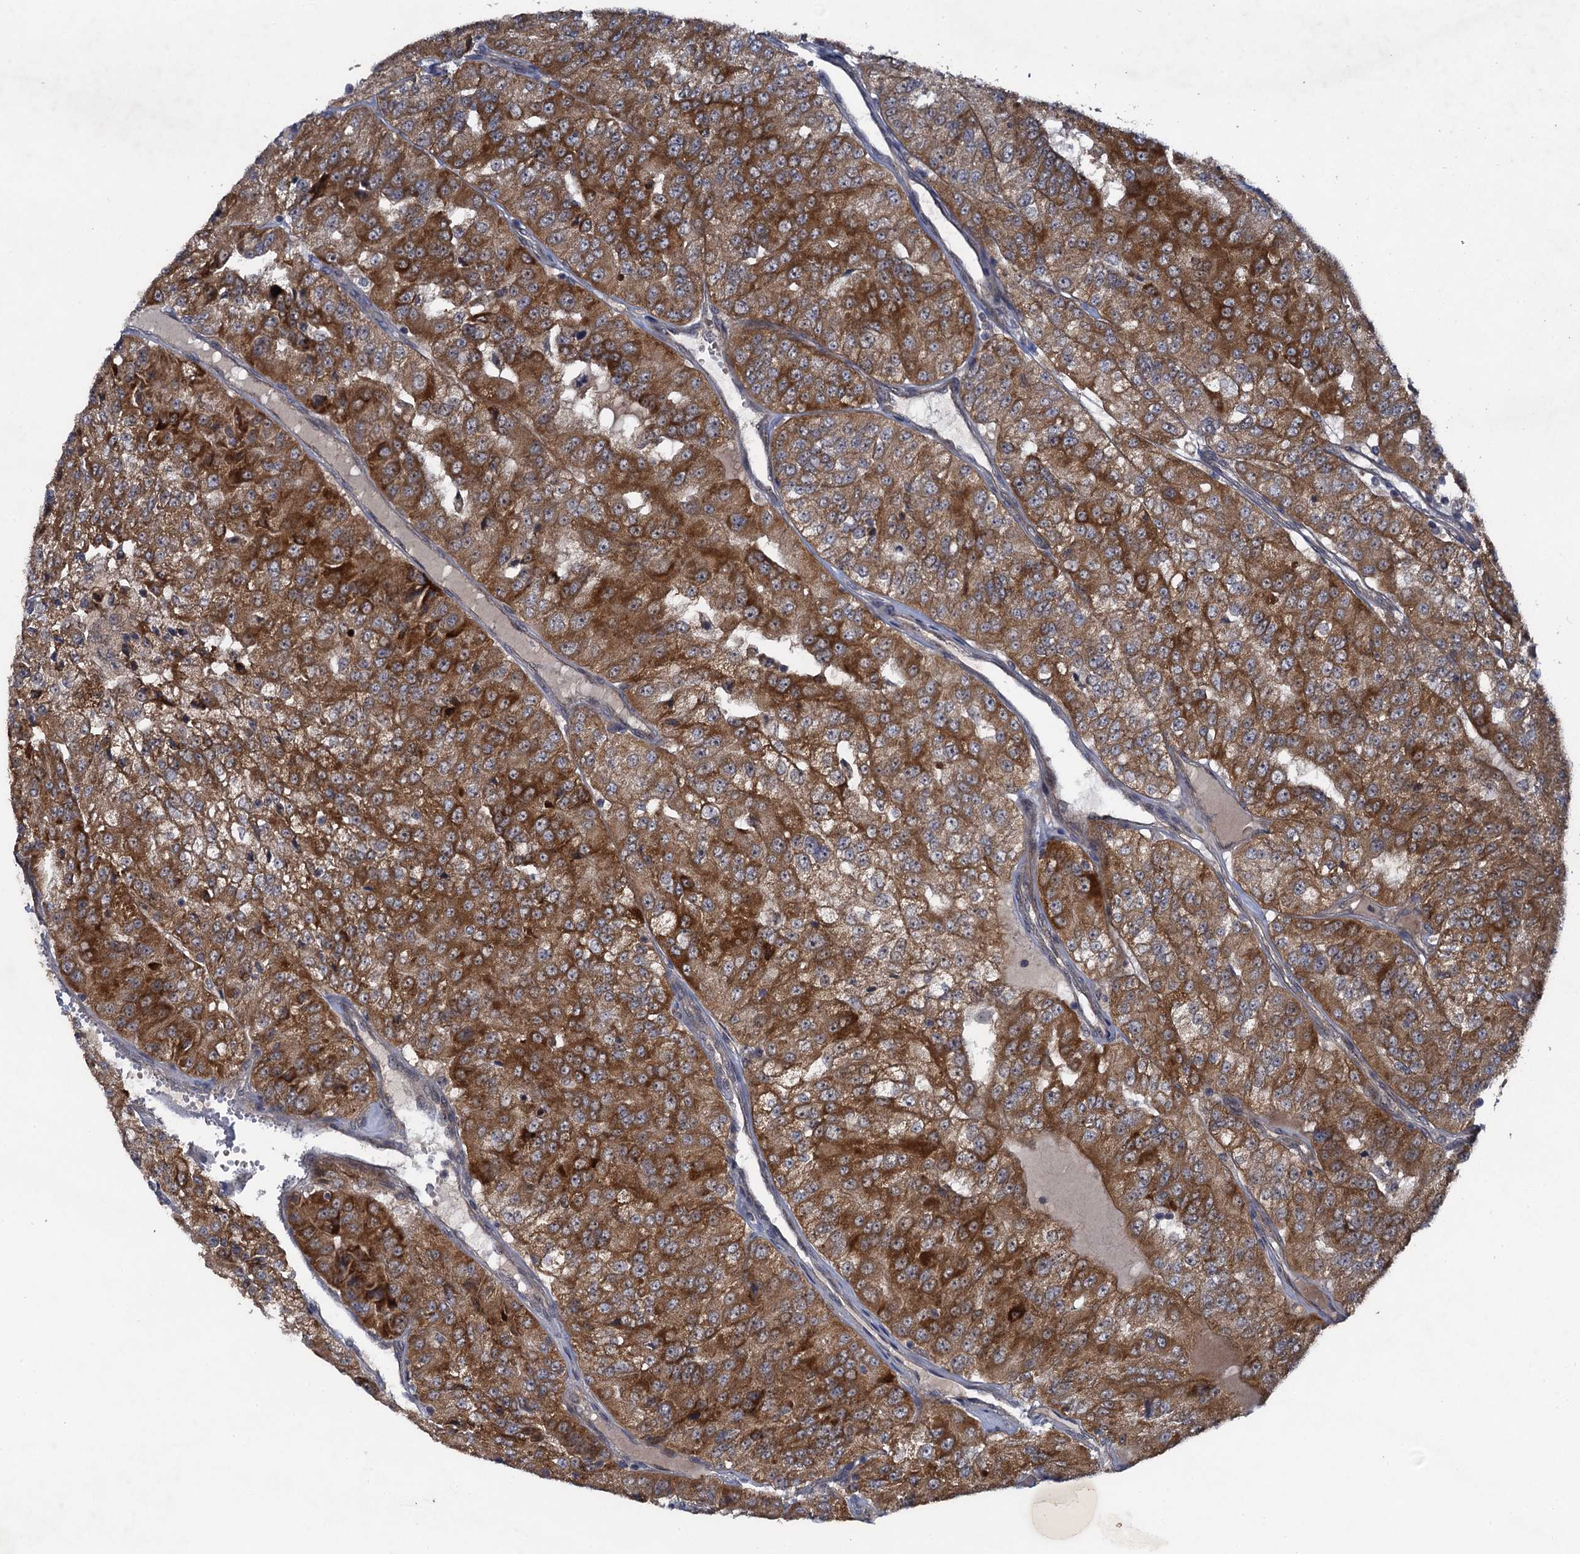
{"staining": {"intensity": "strong", "quantity": ">75%", "location": "cytoplasmic/membranous"}, "tissue": "renal cancer", "cell_type": "Tumor cells", "image_type": "cancer", "snomed": [{"axis": "morphology", "description": "Adenocarcinoma, NOS"}, {"axis": "topography", "description": "Kidney"}], "caption": "This micrograph shows immunohistochemistry (IHC) staining of adenocarcinoma (renal), with high strong cytoplasmic/membranous expression in about >75% of tumor cells.", "gene": "HAUS1", "patient": {"sex": "female", "age": 63}}